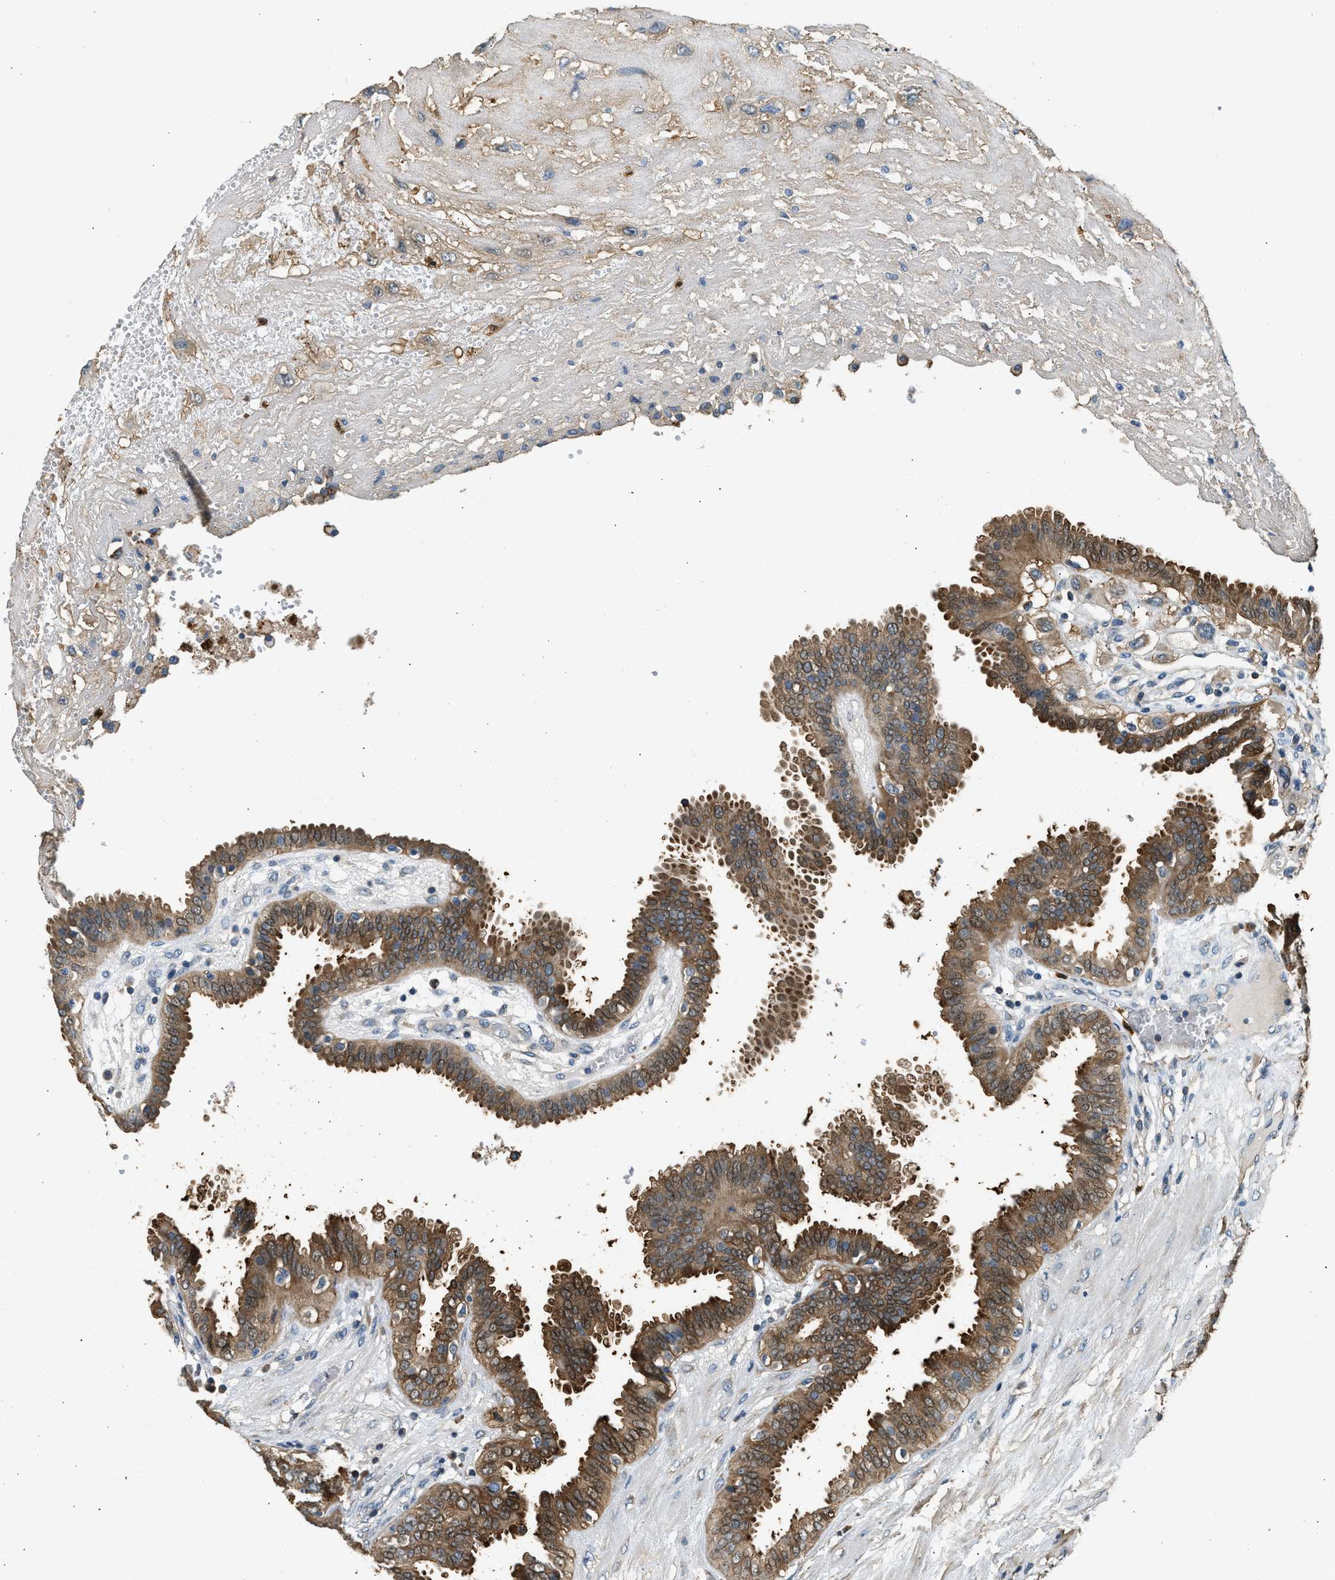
{"staining": {"intensity": "moderate", "quantity": ">75%", "location": "cytoplasmic/membranous"}, "tissue": "fallopian tube", "cell_type": "Glandular cells", "image_type": "normal", "snomed": [{"axis": "morphology", "description": "Normal tissue, NOS"}, {"axis": "topography", "description": "Fallopian tube"}, {"axis": "topography", "description": "Placenta"}], "caption": "The micrograph reveals immunohistochemical staining of normal fallopian tube. There is moderate cytoplasmic/membranous positivity is seen in approximately >75% of glandular cells. (DAB (3,3'-diaminobenzidine) = brown stain, brightfield microscopy at high magnification).", "gene": "ANXA3", "patient": {"sex": "female", "age": 32}}